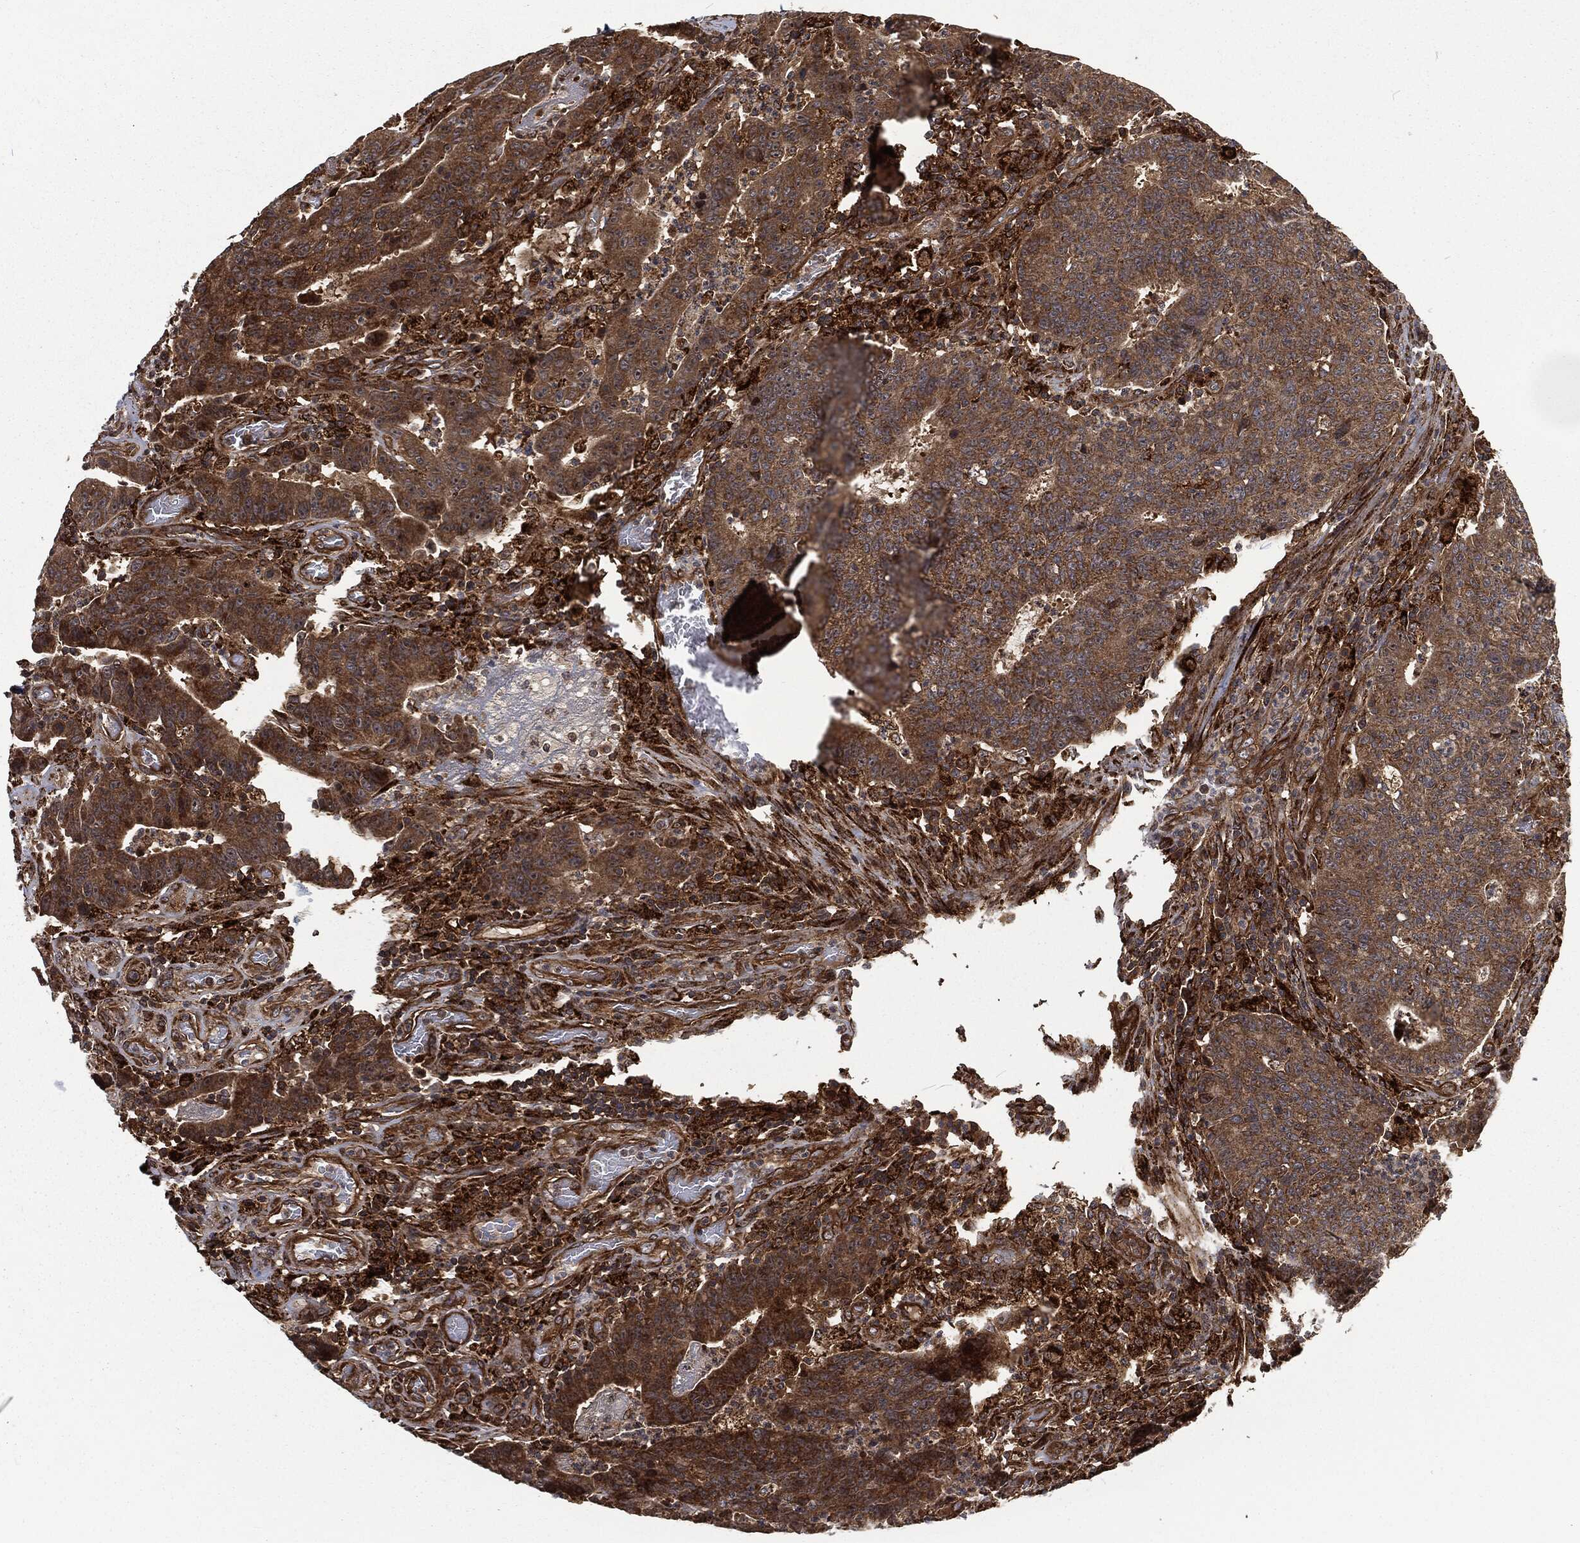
{"staining": {"intensity": "strong", "quantity": ">75%", "location": "cytoplasmic/membranous"}, "tissue": "colorectal cancer", "cell_type": "Tumor cells", "image_type": "cancer", "snomed": [{"axis": "morphology", "description": "Adenocarcinoma, NOS"}, {"axis": "topography", "description": "Colon"}], "caption": "Strong cytoplasmic/membranous staining for a protein is identified in approximately >75% of tumor cells of adenocarcinoma (colorectal) using IHC.", "gene": "RFTN1", "patient": {"sex": "female", "age": 75}}